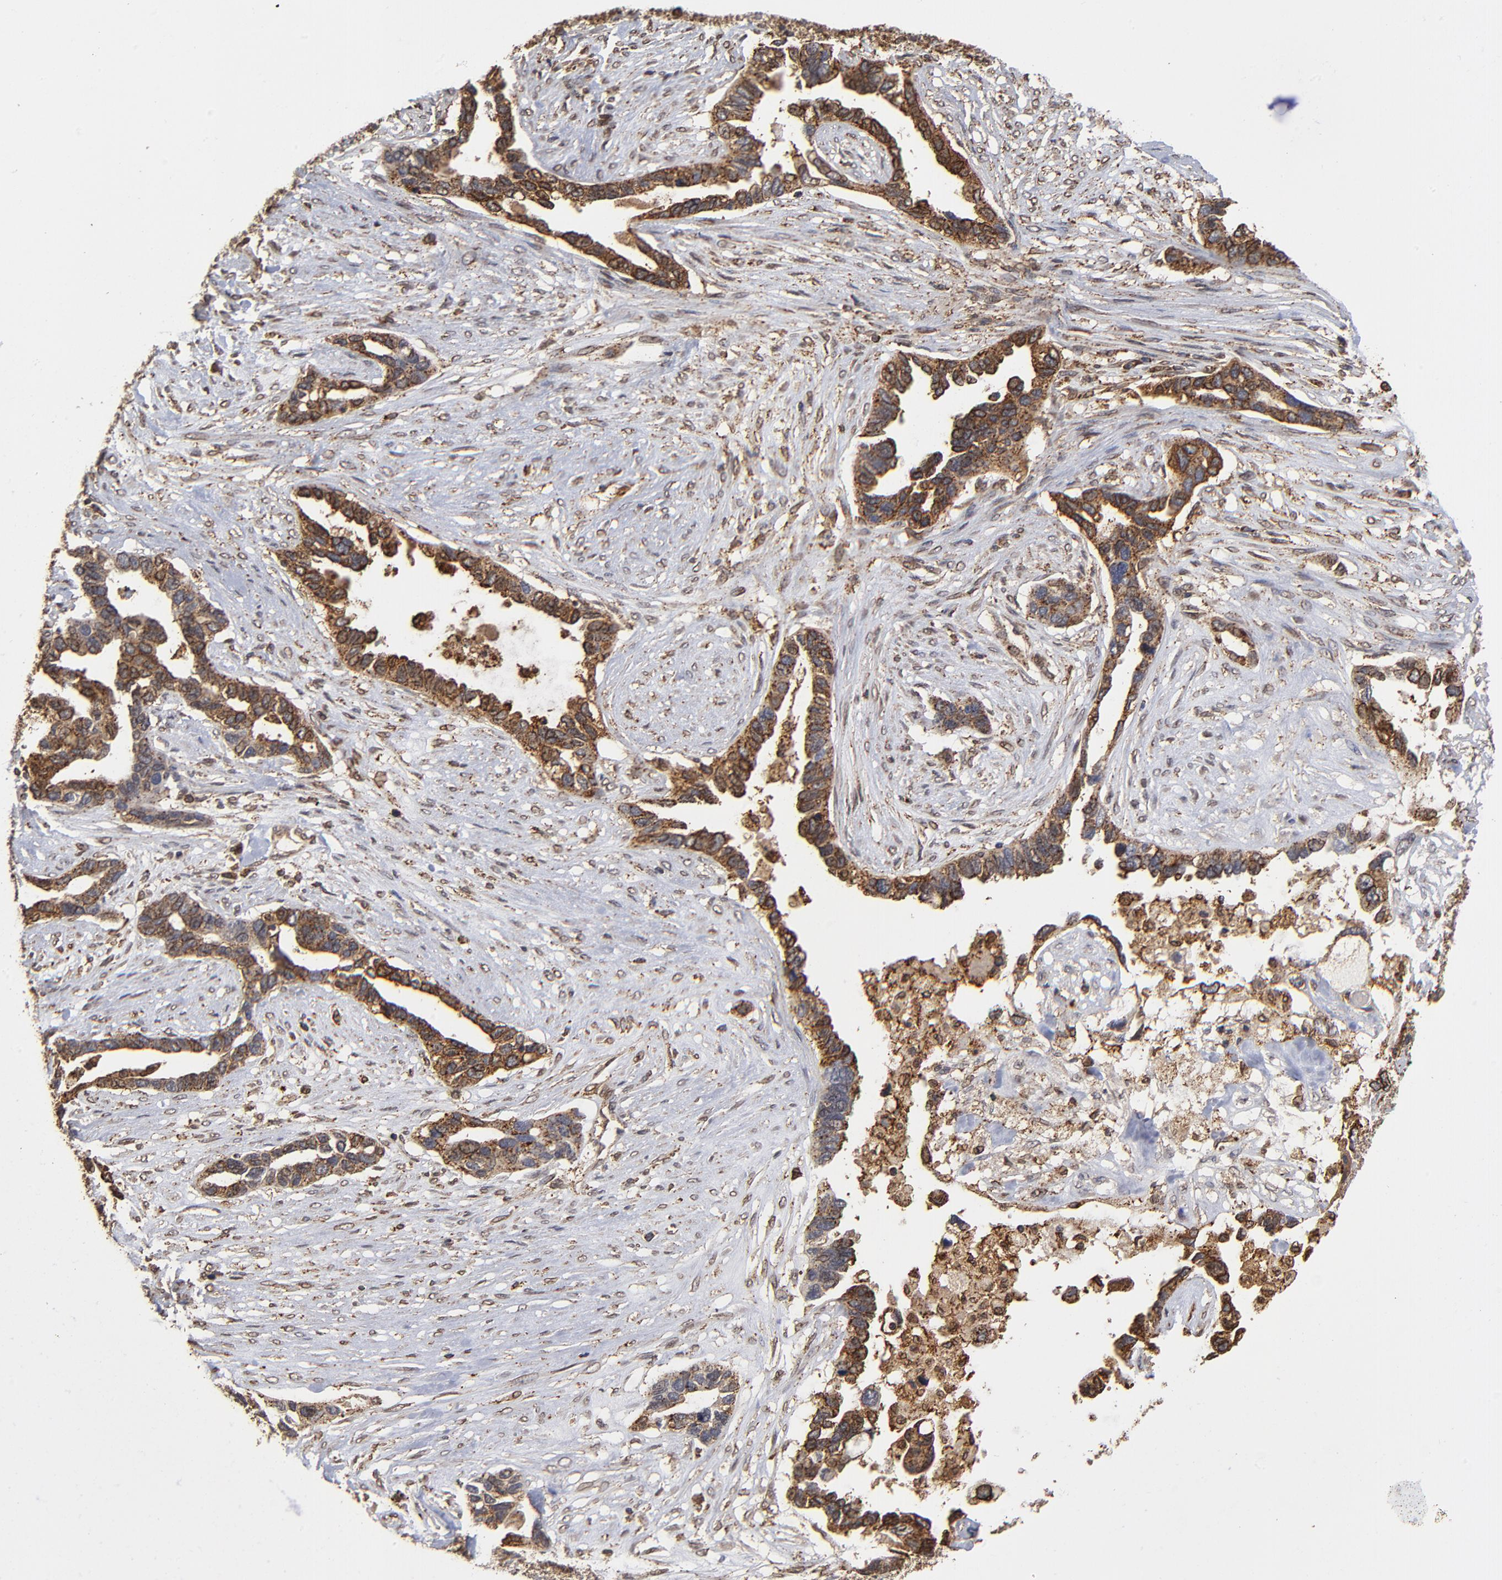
{"staining": {"intensity": "strong", "quantity": ">75%", "location": "cytoplasmic/membranous"}, "tissue": "ovarian cancer", "cell_type": "Tumor cells", "image_type": "cancer", "snomed": [{"axis": "morphology", "description": "Cystadenocarcinoma, serous, NOS"}, {"axis": "topography", "description": "Ovary"}], "caption": "A histopathology image of ovarian cancer stained for a protein demonstrates strong cytoplasmic/membranous brown staining in tumor cells. The staining was performed using DAB, with brown indicating positive protein expression. Nuclei are stained blue with hematoxylin.", "gene": "ASB8", "patient": {"sex": "female", "age": 54}}